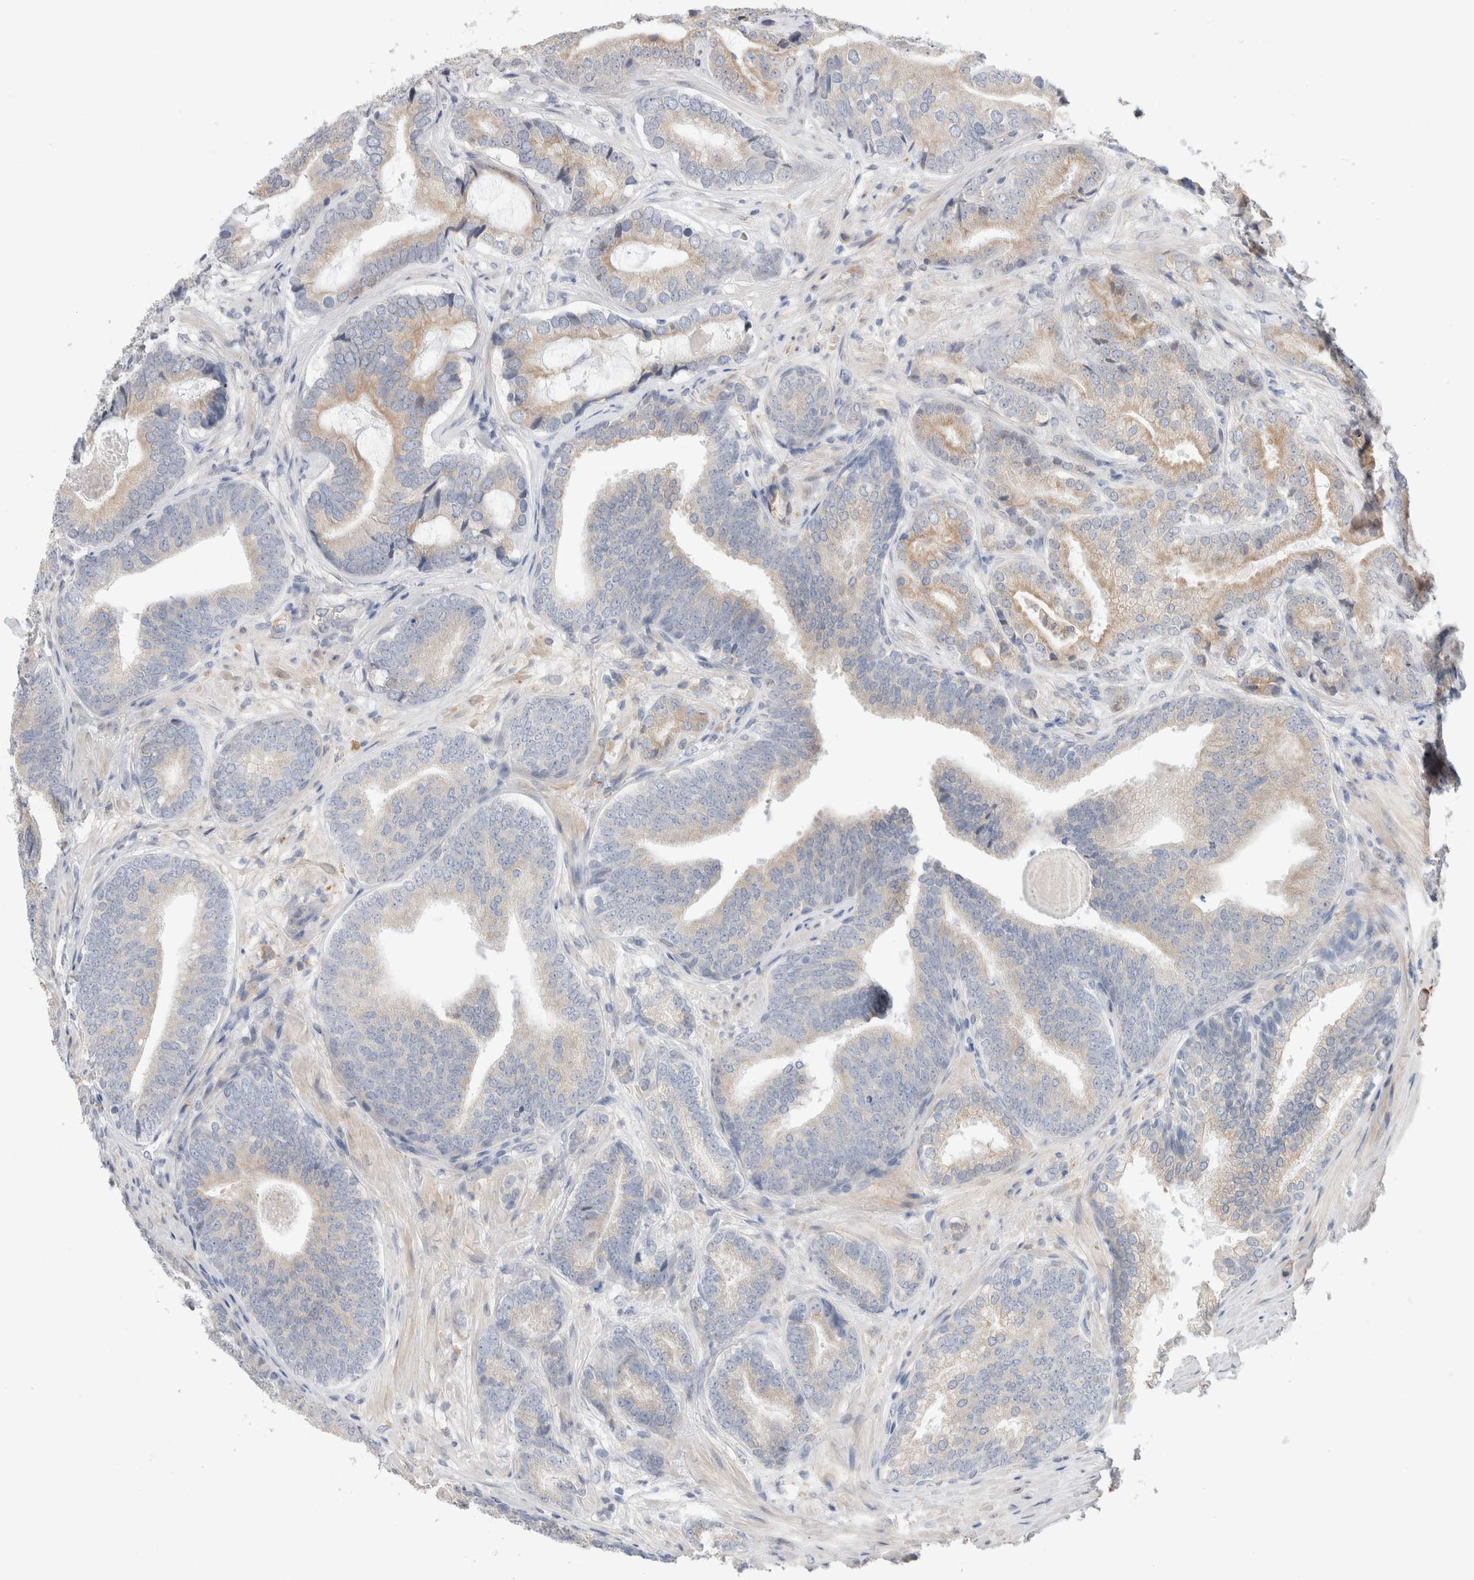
{"staining": {"intensity": "weak", "quantity": "25%-75%", "location": "cytoplasmic/membranous"}, "tissue": "prostate cancer", "cell_type": "Tumor cells", "image_type": "cancer", "snomed": [{"axis": "morphology", "description": "Adenocarcinoma, High grade"}, {"axis": "topography", "description": "Prostate"}], "caption": "A brown stain shows weak cytoplasmic/membranous positivity of a protein in human prostate cancer tumor cells. Nuclei are stained in blue.", "gene": "RUSF1", "patient": {"sex": "male", "age": 55}}